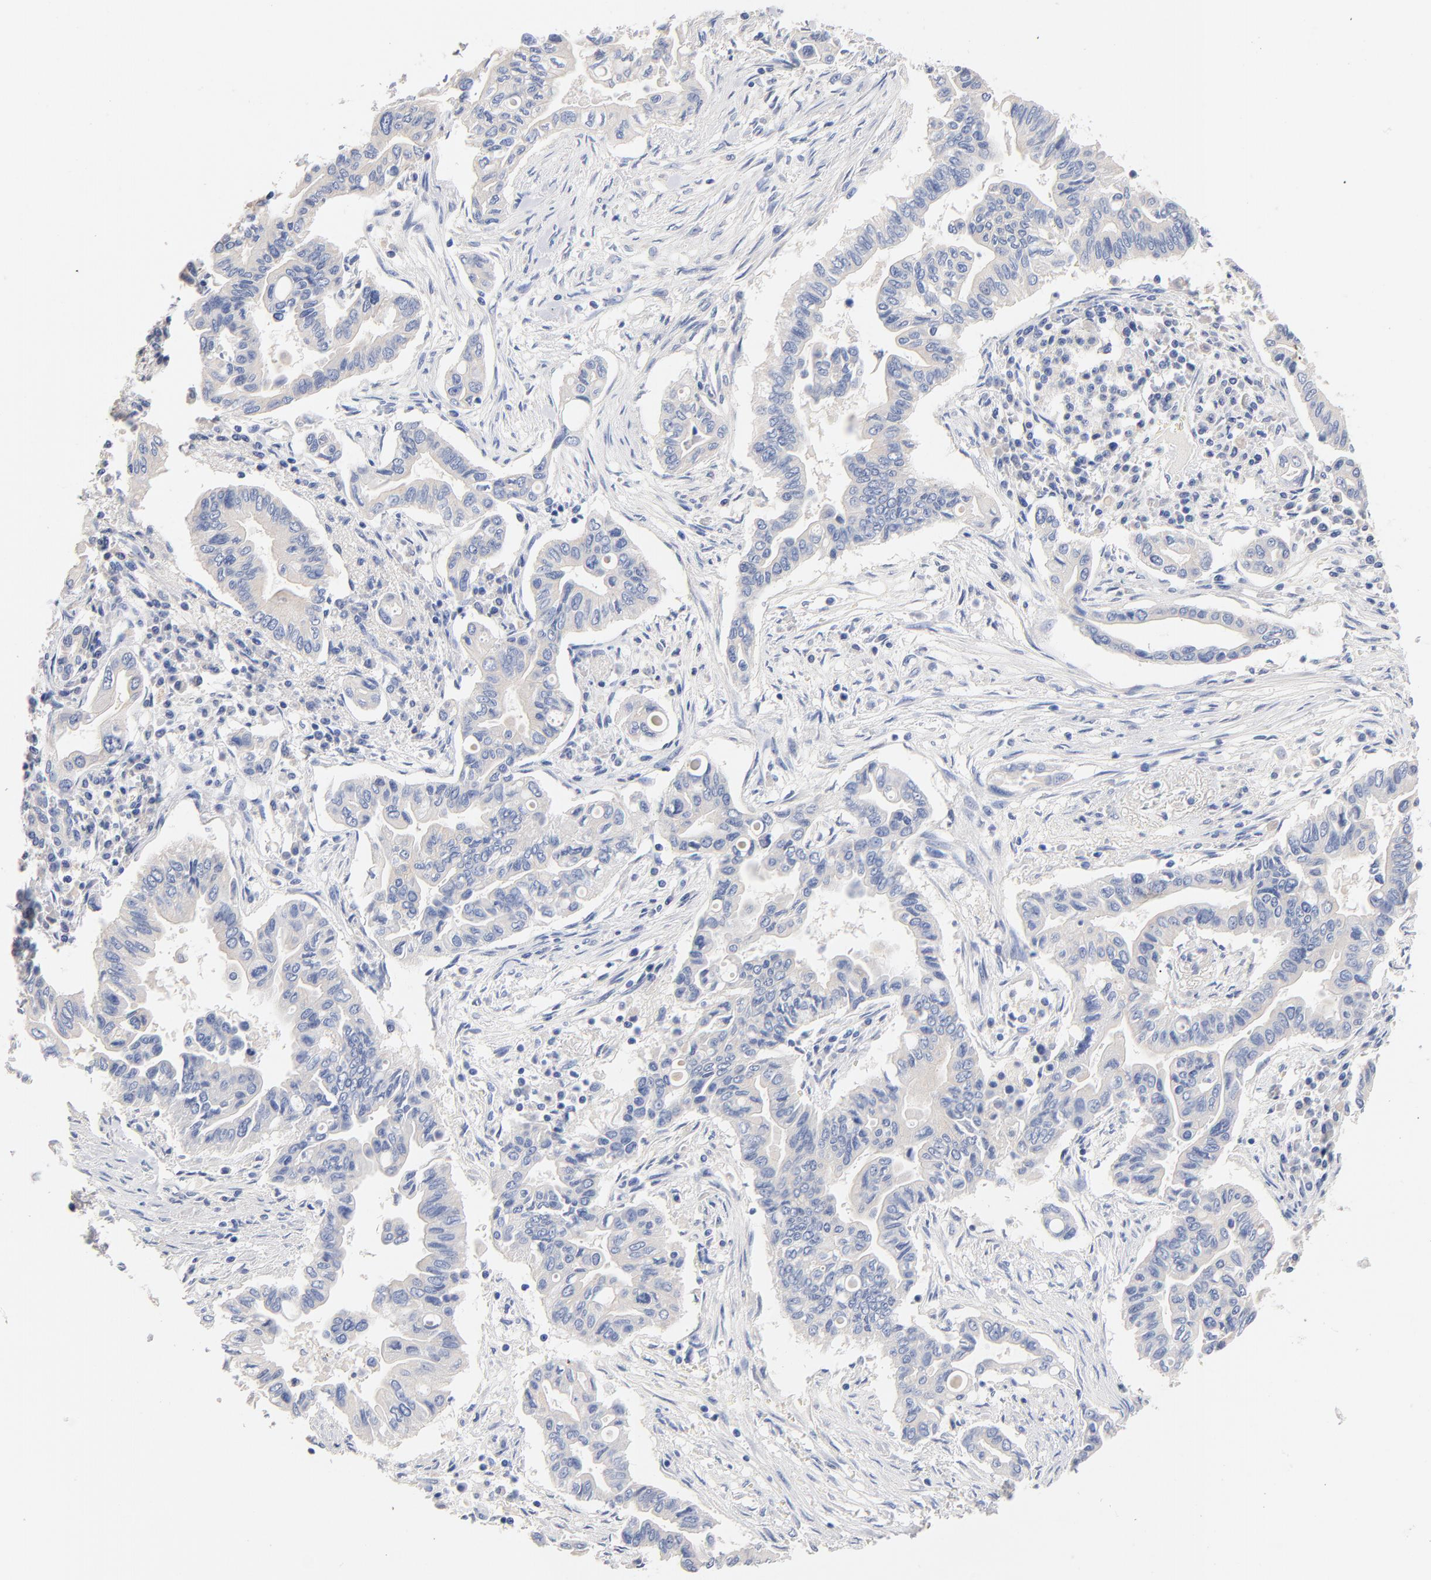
{"staining": {"intensity": "negative", "quantity": "none", "location": "none"}, "tissue": "pancreatic cancer", "cell_type": "Tumor cells", "image_type": "cancer", "snomed": [{"axis": "morphology", "description": "Adenocarcinoma, NOS"}, {"axis": "topography", "description": "Pancreas"}], "caption": "Immunohistochemical staining of pancreatic cancer (adenocarcinoma) shows no significant staining in tumor cells.", "gene": "CPS1", "patient": {"sex": "female", "age": 57}}